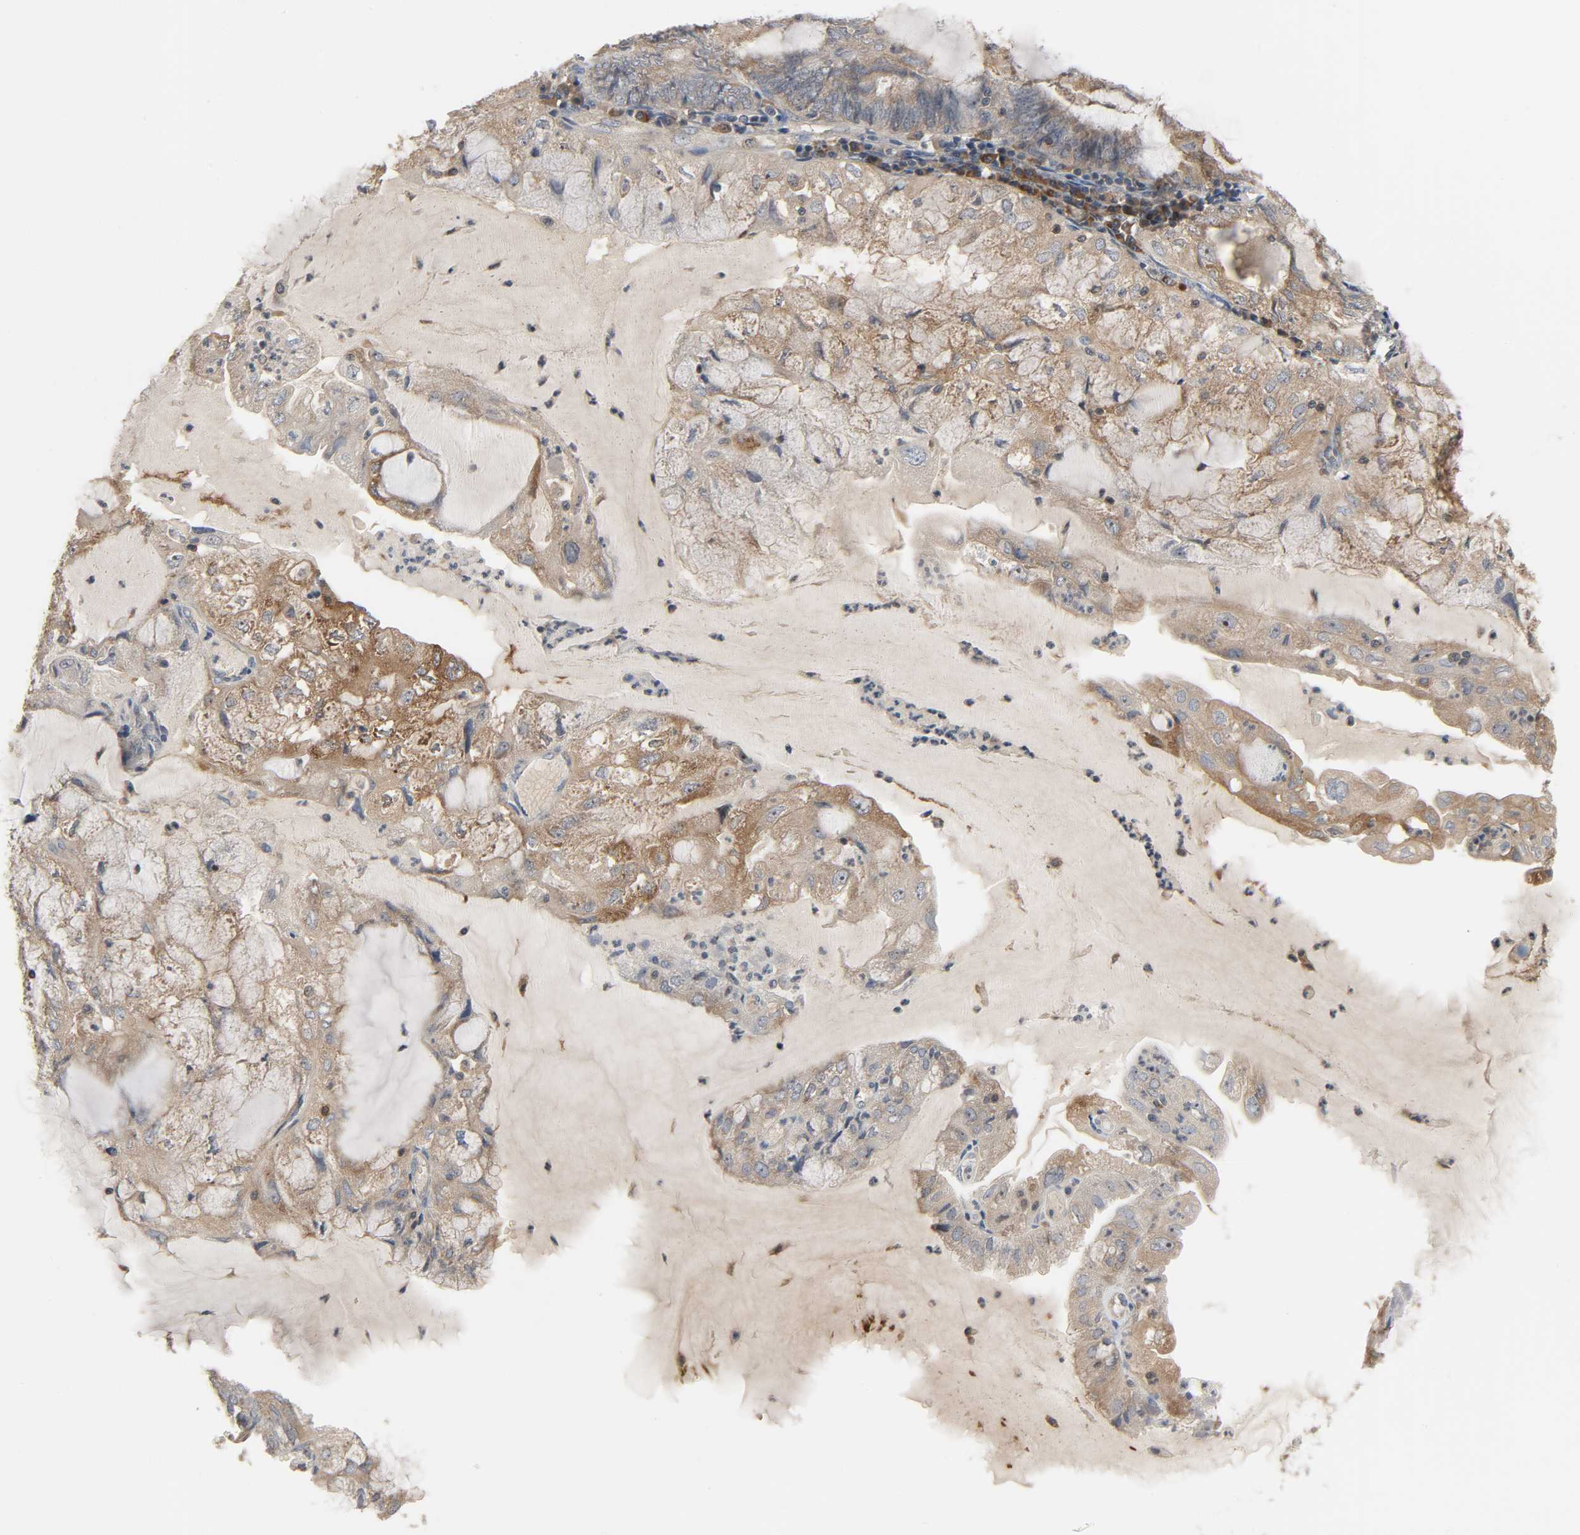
{"staining": {"intensity": "moderate", "quantity": ">75%", "location": "cytoplasmic/membranous"}, "tissue": "endometrial cancer", "cell_type": "Tumor cells", "image_type": "cancer", "snomed": [{"axis": "morphology", "description": "Adenocarcinoma, NOS"}, {"axis": "topography", "description": "Endometrium"}], "caption": "Brown immunohistochemical staining in endometrial cancer reveals moderate cytoplasmic/membranous staining in about >75% of tumor cells. The staining is performed using DAB brown chromogen to label protein expression. The nuclei are counter-stained blue using hematoxylin.", "gene": "PLEKHA2", "patient": {"sex": "female", "age": 81}}